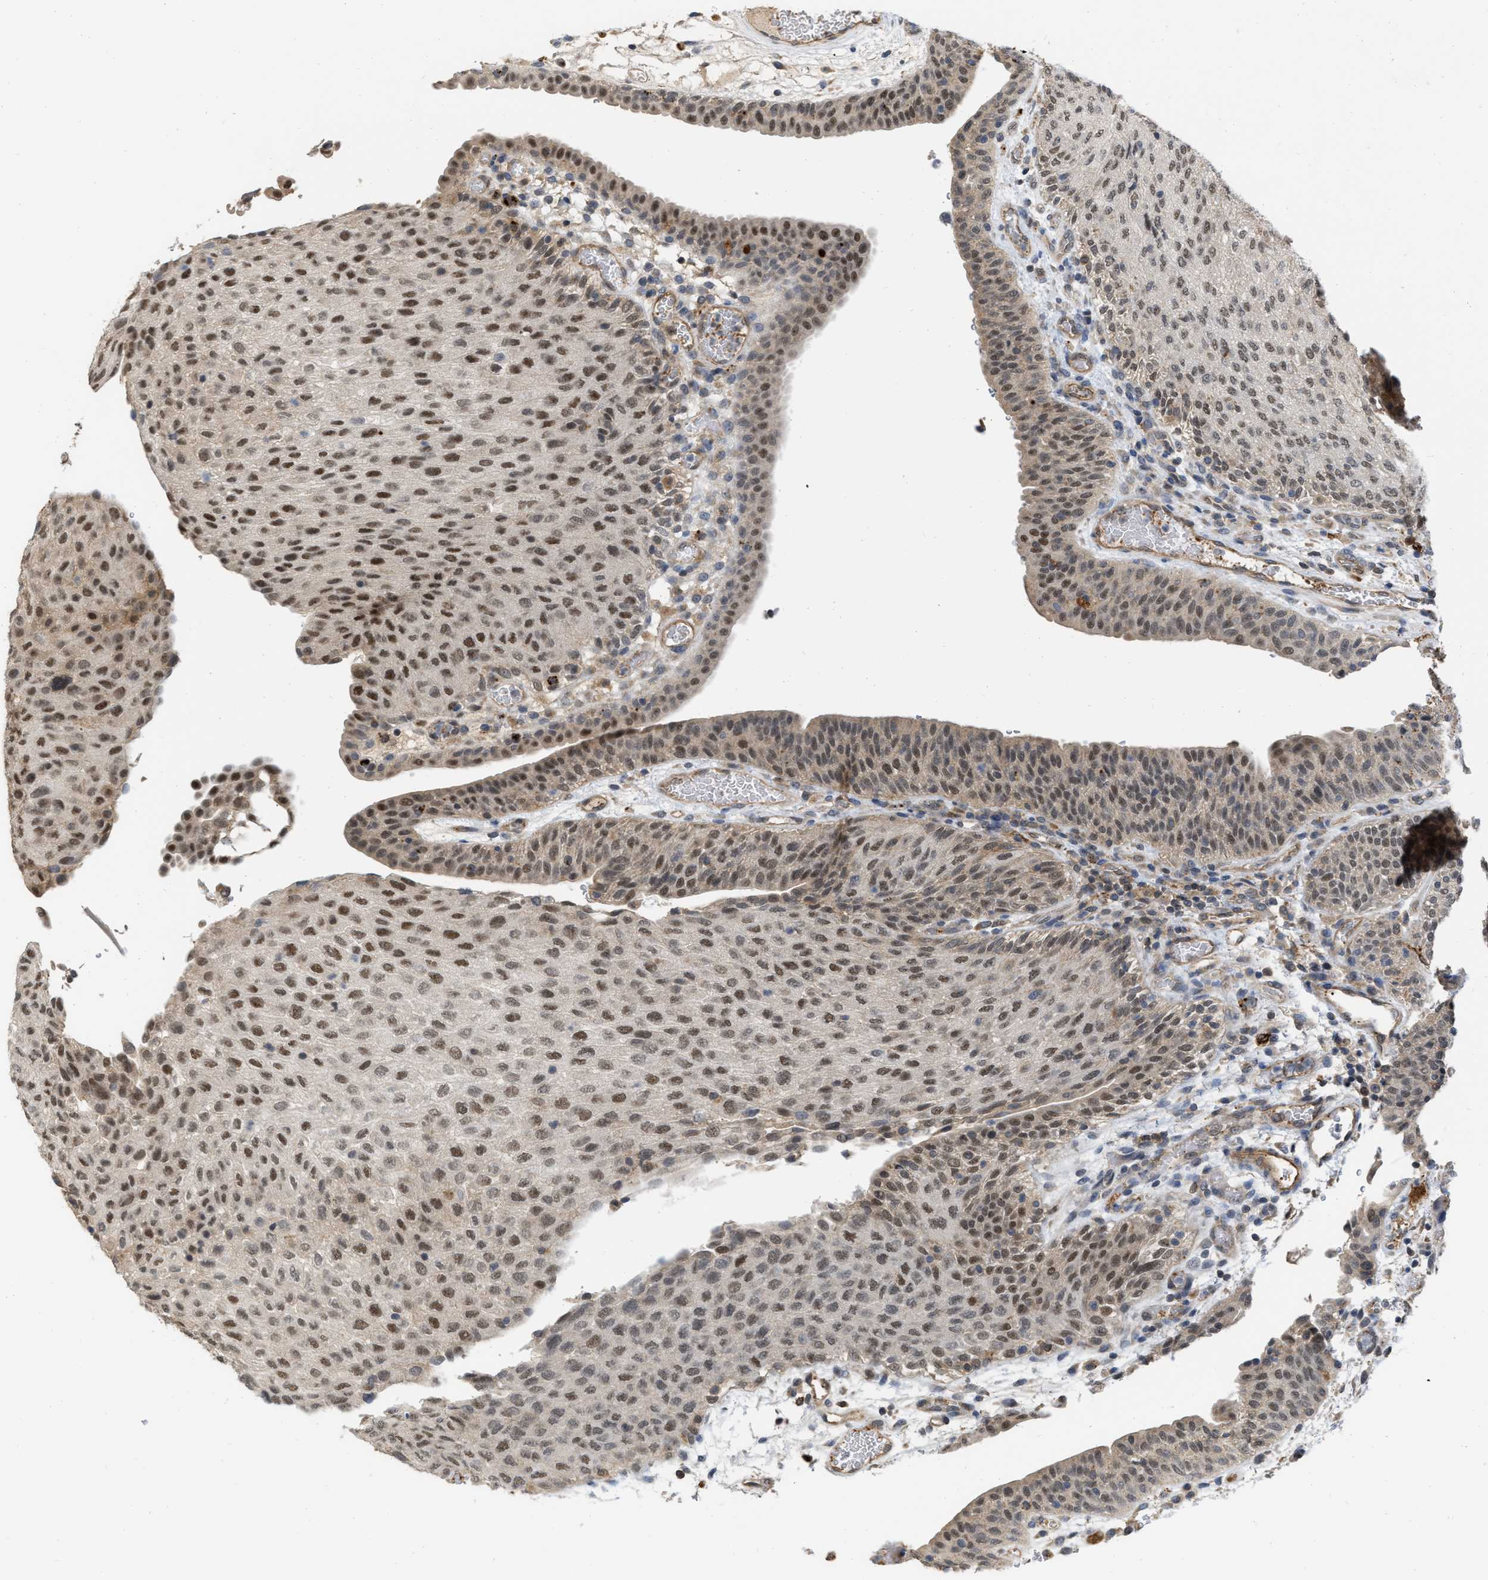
{"staining": {"intensity": "moderate", "quantity": "25%-75%", "location": "nuclear"}, "tissue": "urothelial cancer", "cell_type": "Tumor cells", "image_type": "cancer", "snomed": [{"axis": "morphology", "description": "Urothelial carcinoma, Low grade"}, {"axis": "morphology", "description": "Urothelial carcinoma, High grade"}, {"axis": "topography", "description": "Urinary bladder"}], "caption": "IHC of human urothelial cancer demonstrates medium levels of moderate nuclear positivity in about 25%-75% of tumor cells.", "gene": "NAPEPLD", "patient": {"sex": "male", "age": 35}}